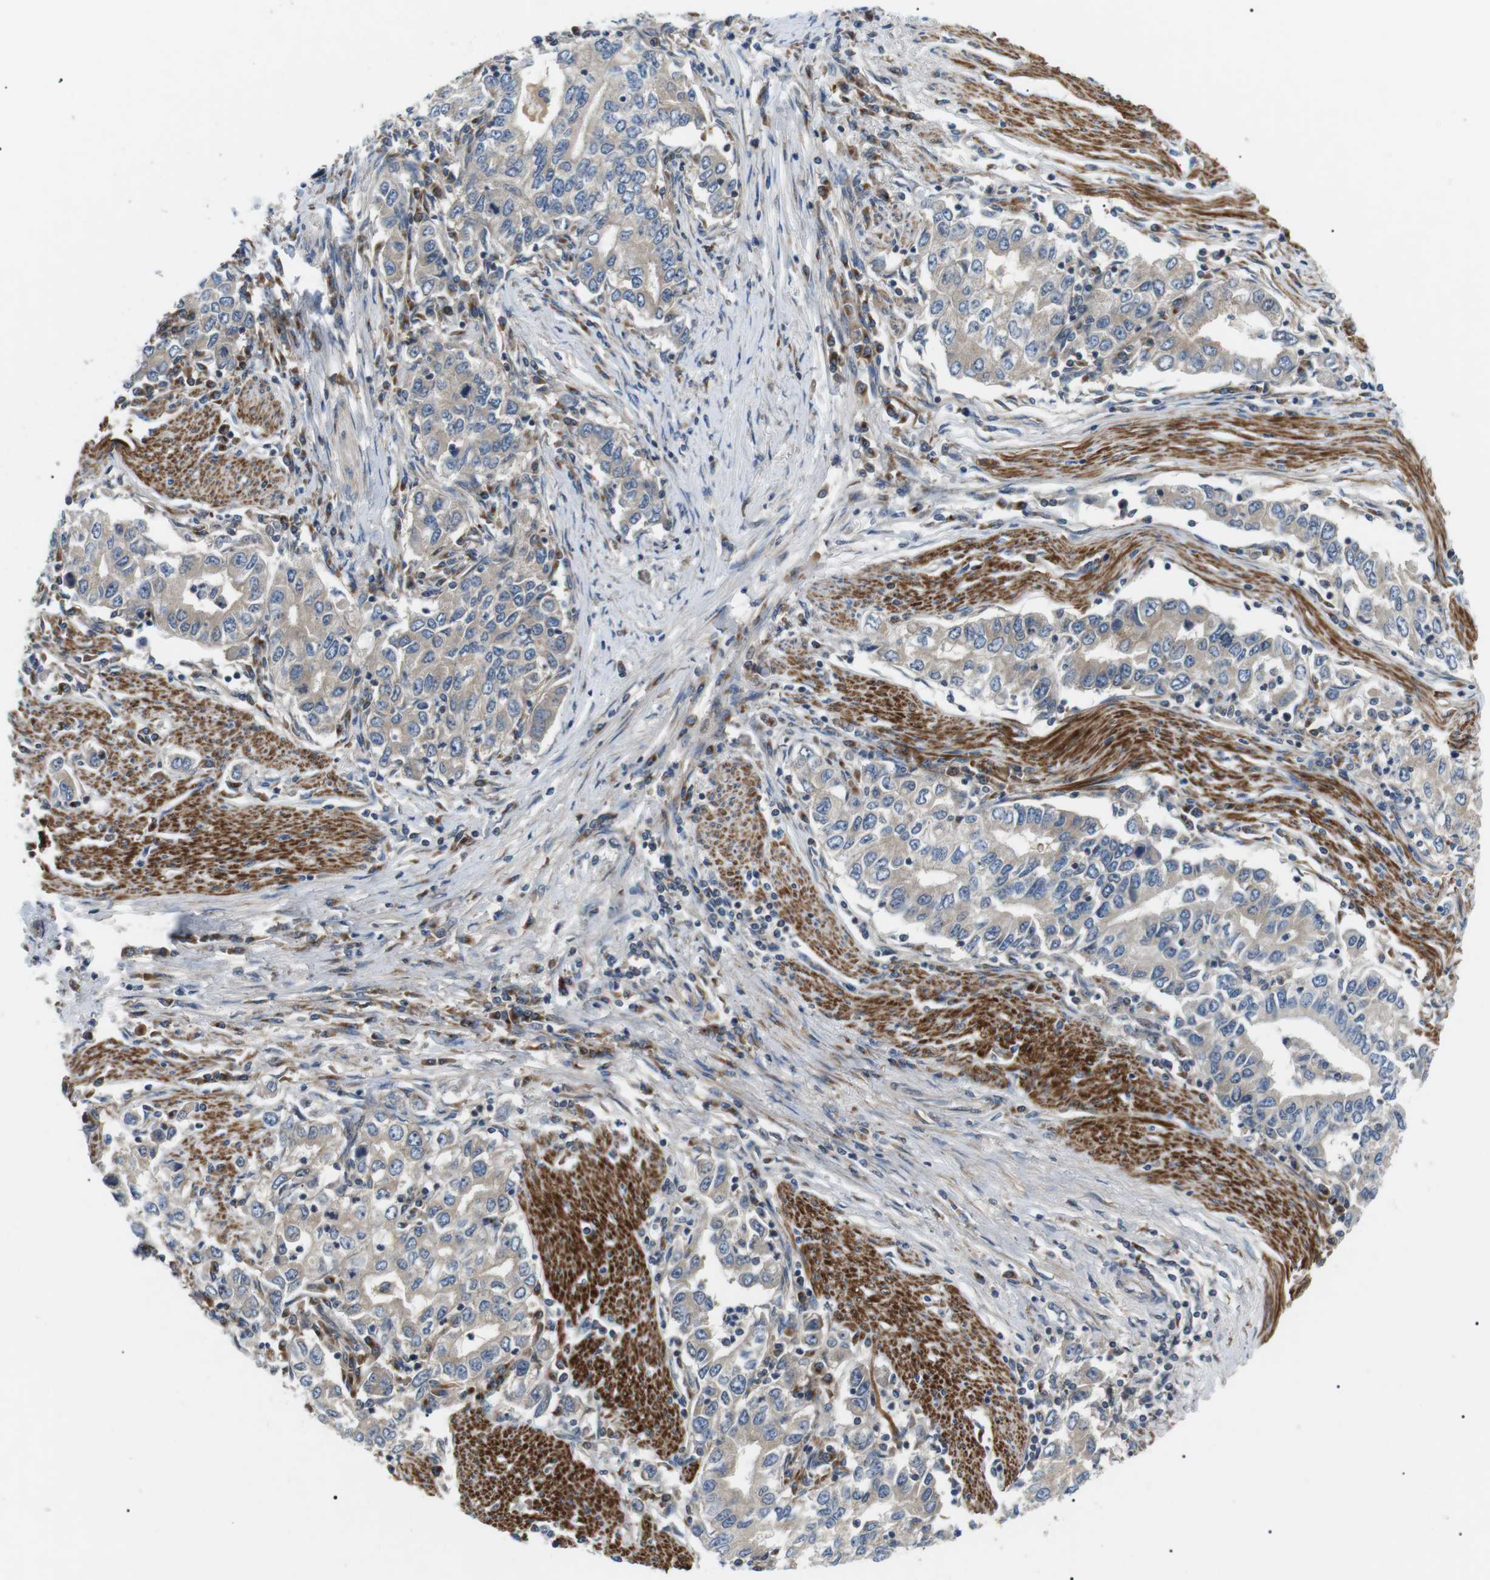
{"staining": {"intensity": "negative", "quantity": "none", "location": "none"}, "tissue": "stomach cancer", "cell_type": "Tumor cells", "image_type": "cancer", "snomed": [{"axis": "morphology", "description": "Adenocarcinoma, NOS"}, {"axis": "topography", "description": "Stomach, lower"}], "caption": "An IHC micrograph of stomach cancer is shown. There is no staining in tumor cells of stomach cancer.", "gene": "DIPK1A", "patient": {"sex": "female", "age": 72}}